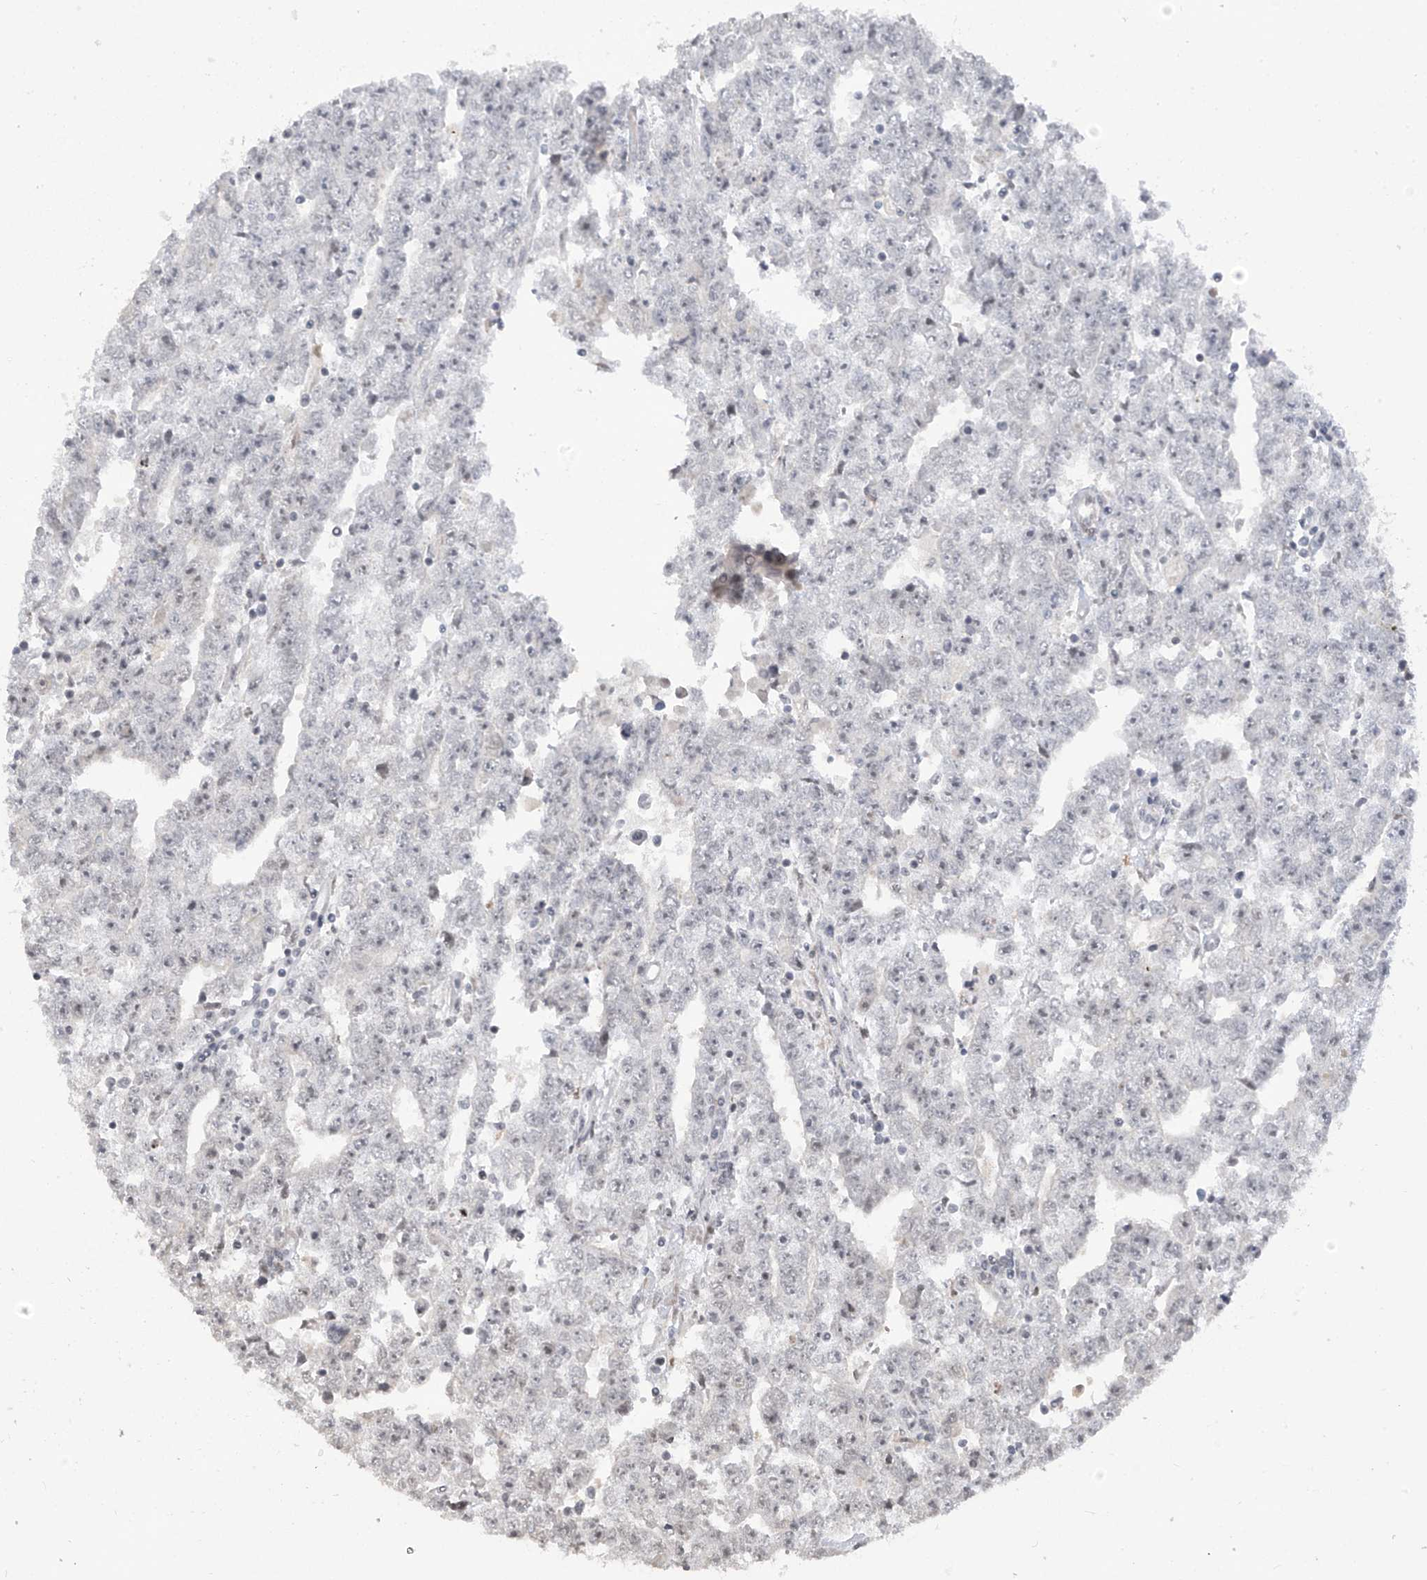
{"staining": {"intensity": "negative", "quantity": "none", "location": "none"}, "tissue": "testis cancer", "cell_type": "Tumor cells", "image_type": "cancer", "snomed": [{"axis": "morphology", "description": "Carcinoma, Embryonal, NOS"}, {"axis": "topography", "description": "Testis"}], "caption": "DAB (3,3'-diaminobenzidine) immunohistochemical staining of testis cancer demonstrates no significant staining in tumor cells.", "gene": "METAP1D", "patient": {"sex": "male", "age": 25}}